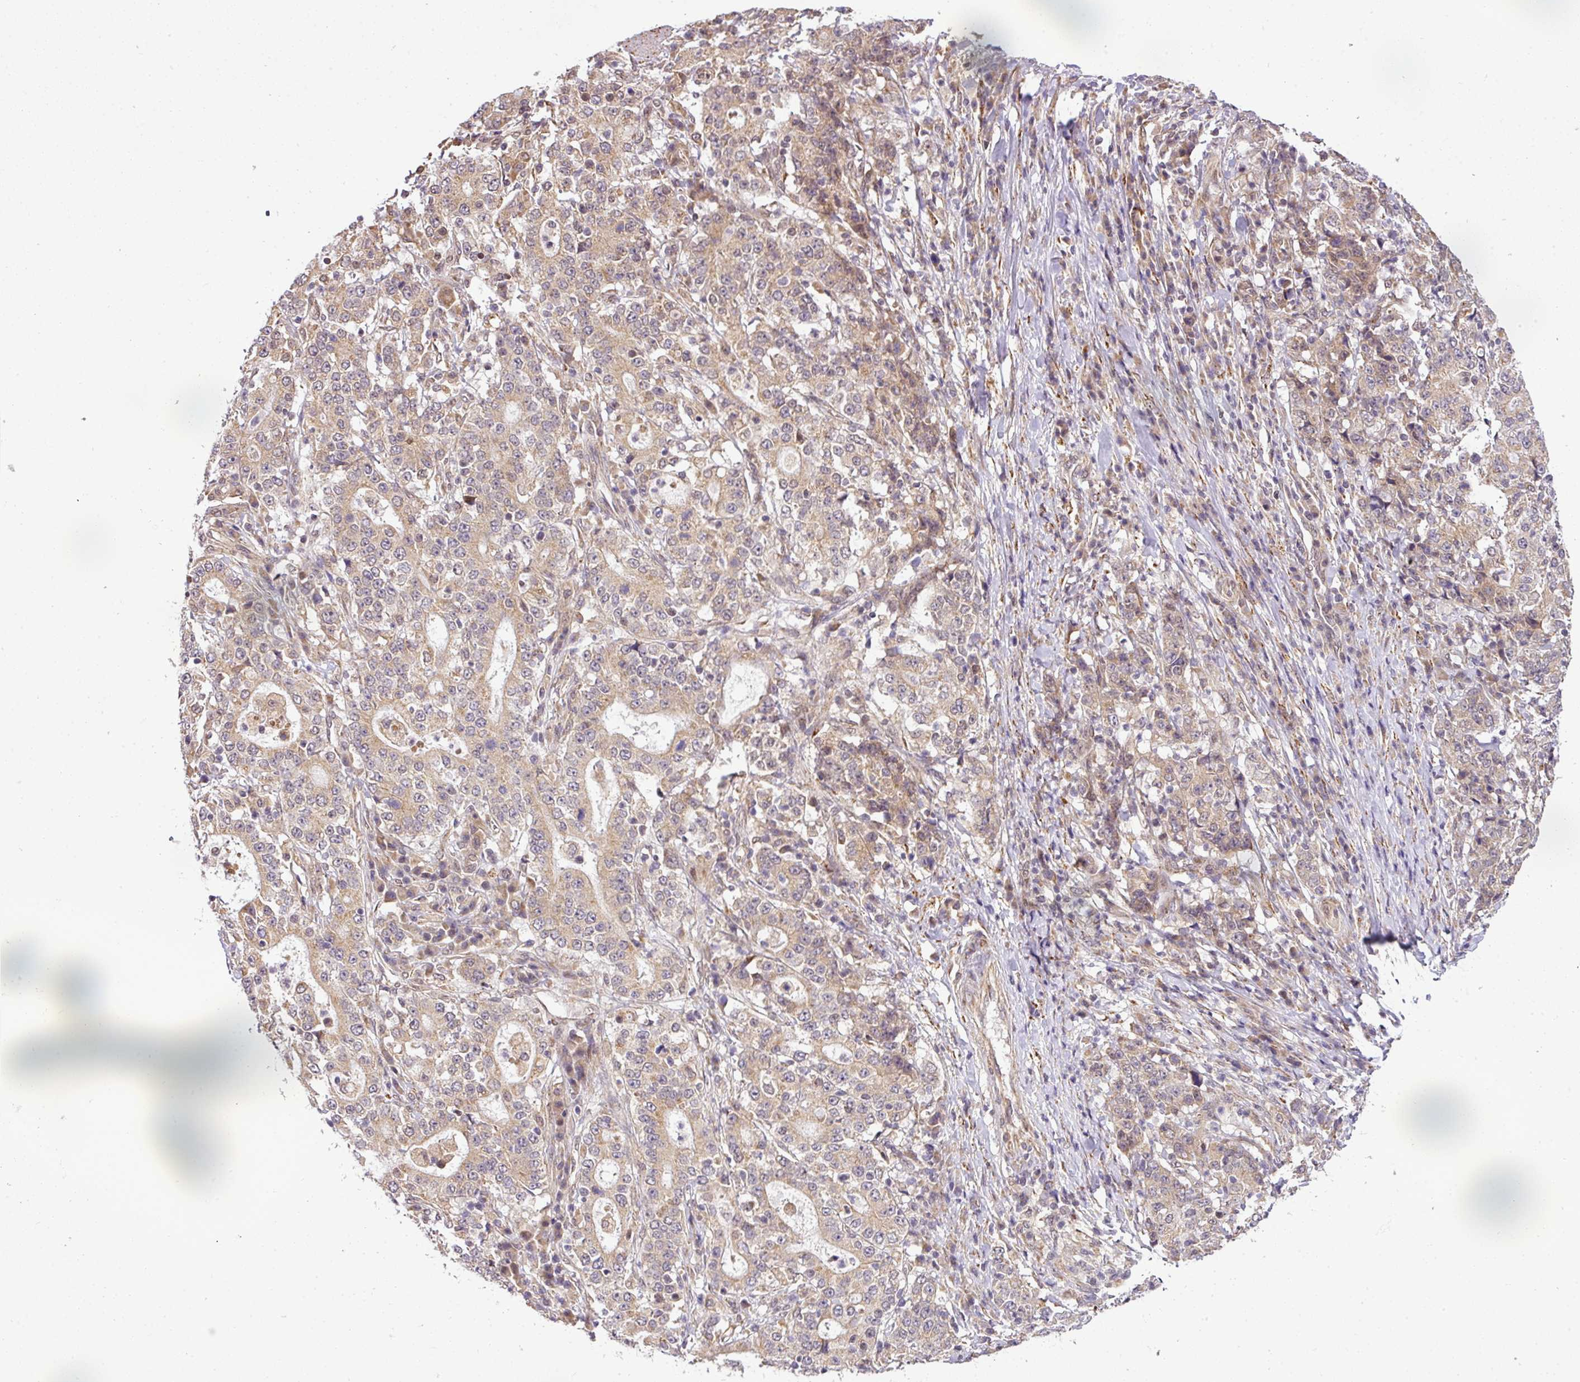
{"staining": {"intensity": "weak", "quantity": ">75%", "location": "cytoplasmic/membranous"}, "tissue": "stomach cancer", "cell_type": "Tumor cells", "image_type": "cancer", "snomed": [{"axis": "morphology", "description": "Normal tissue, NOS"}, {"axis": "morphology", "description": "Adenocarcinoma, NOS"}, {"axis": "topography", "description": "Stomach, upper"}, {"axis": "topography", "description": "Stomach"}], "caption": "Brown immunohistochemical staining in stomach adenocarcinoma shows weak cytoplasmic/membranous staining in approximately >75% of tumor cells.", "gene": "C1orf226", "patient": {"sex": "male", "age": 59}}